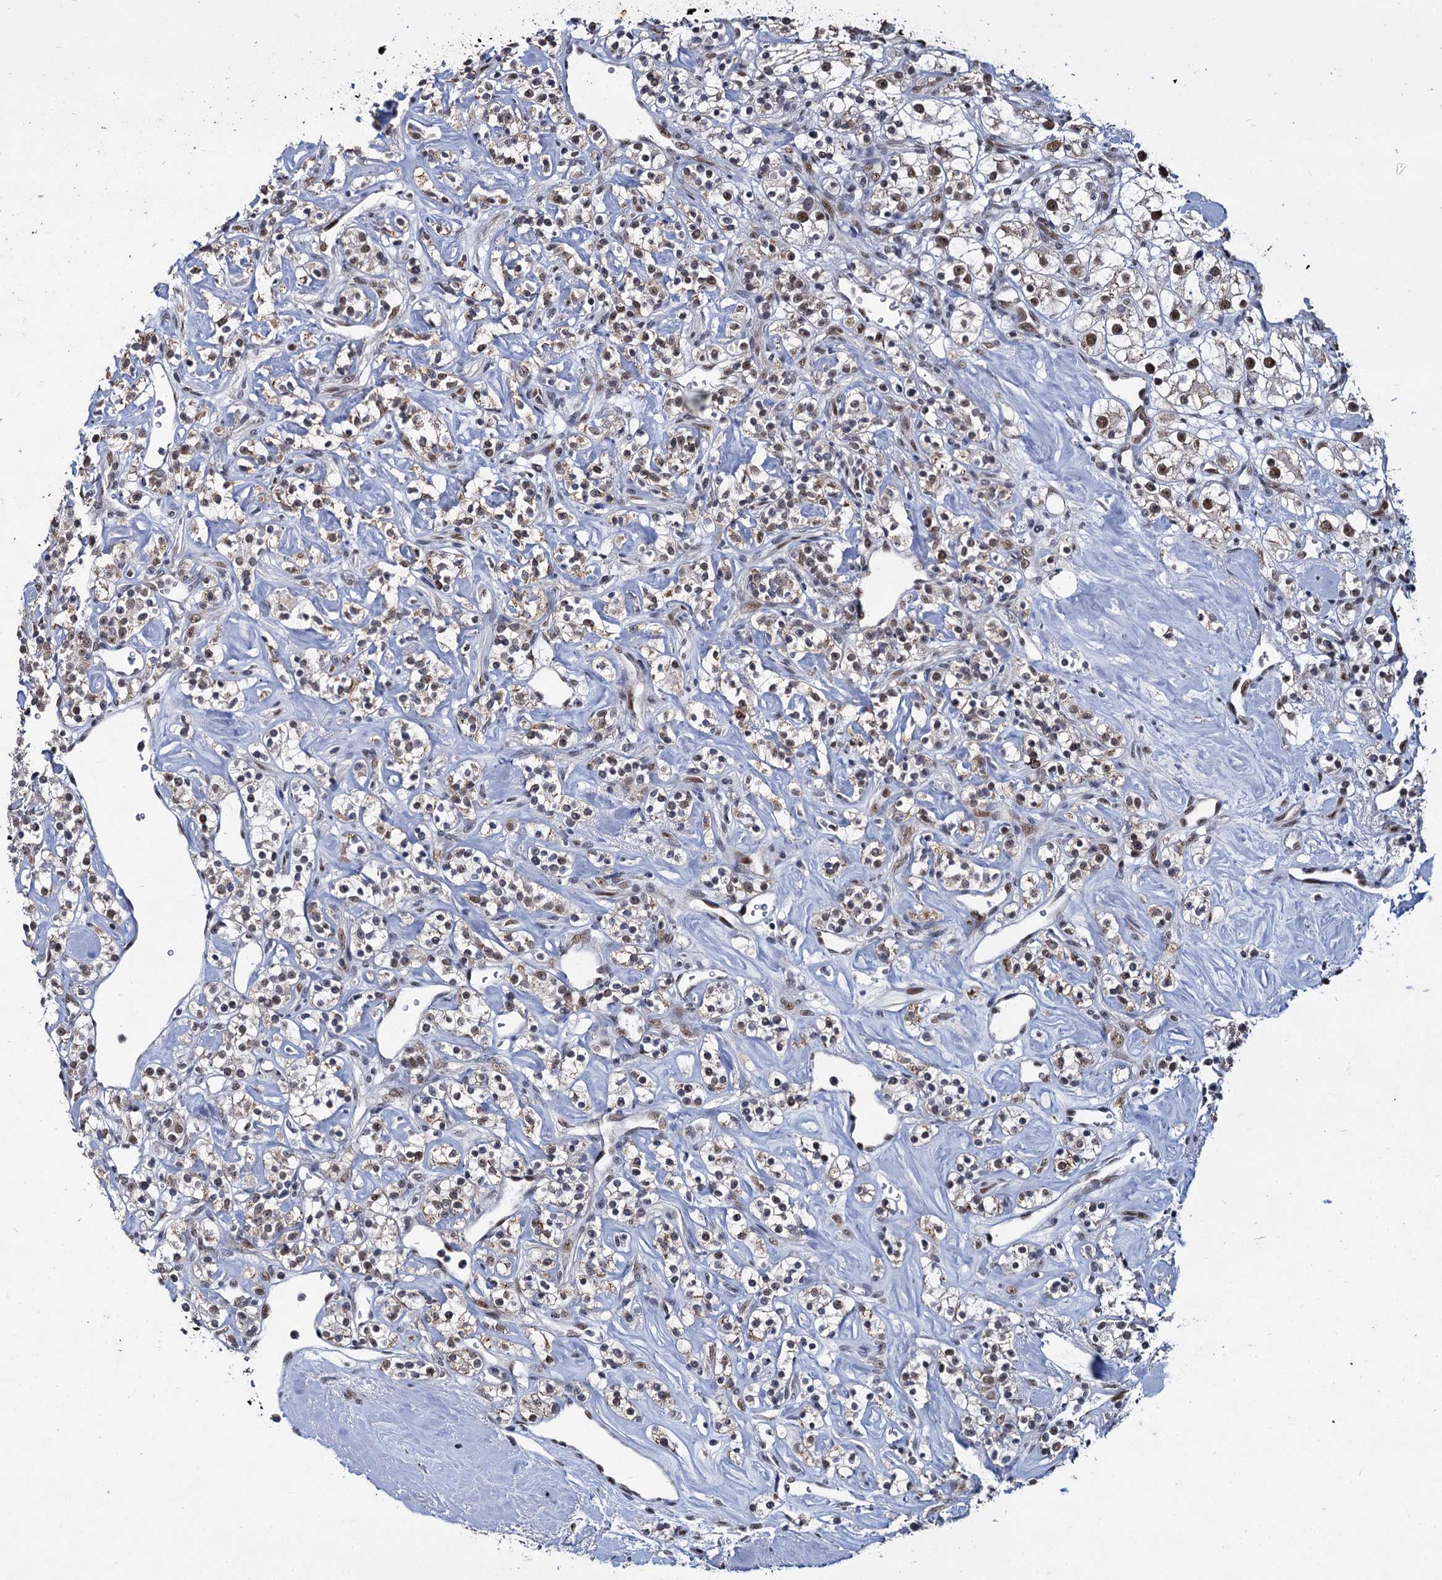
{"staining": {"intensity": "moderate", "quantity": "25%-75%", "location": "nuclear"}, "tissue": "renal cancer", "cell_type": "Tumor cells", "image_type": "cancer", "snomed": [{"axis": "morphology", "description": "Adenocarcinoma, NOS"}, {"axis": "topography", "description": "Kidney"}], "caption": "Adenocarcinoma (renal) stained with immunohistochemistry reveals moderate nuclear positivity in approximately 25%-75% of tumor cells.", "gene": "RPUSD4", "patient": {"sex": "male", "age": 77}}